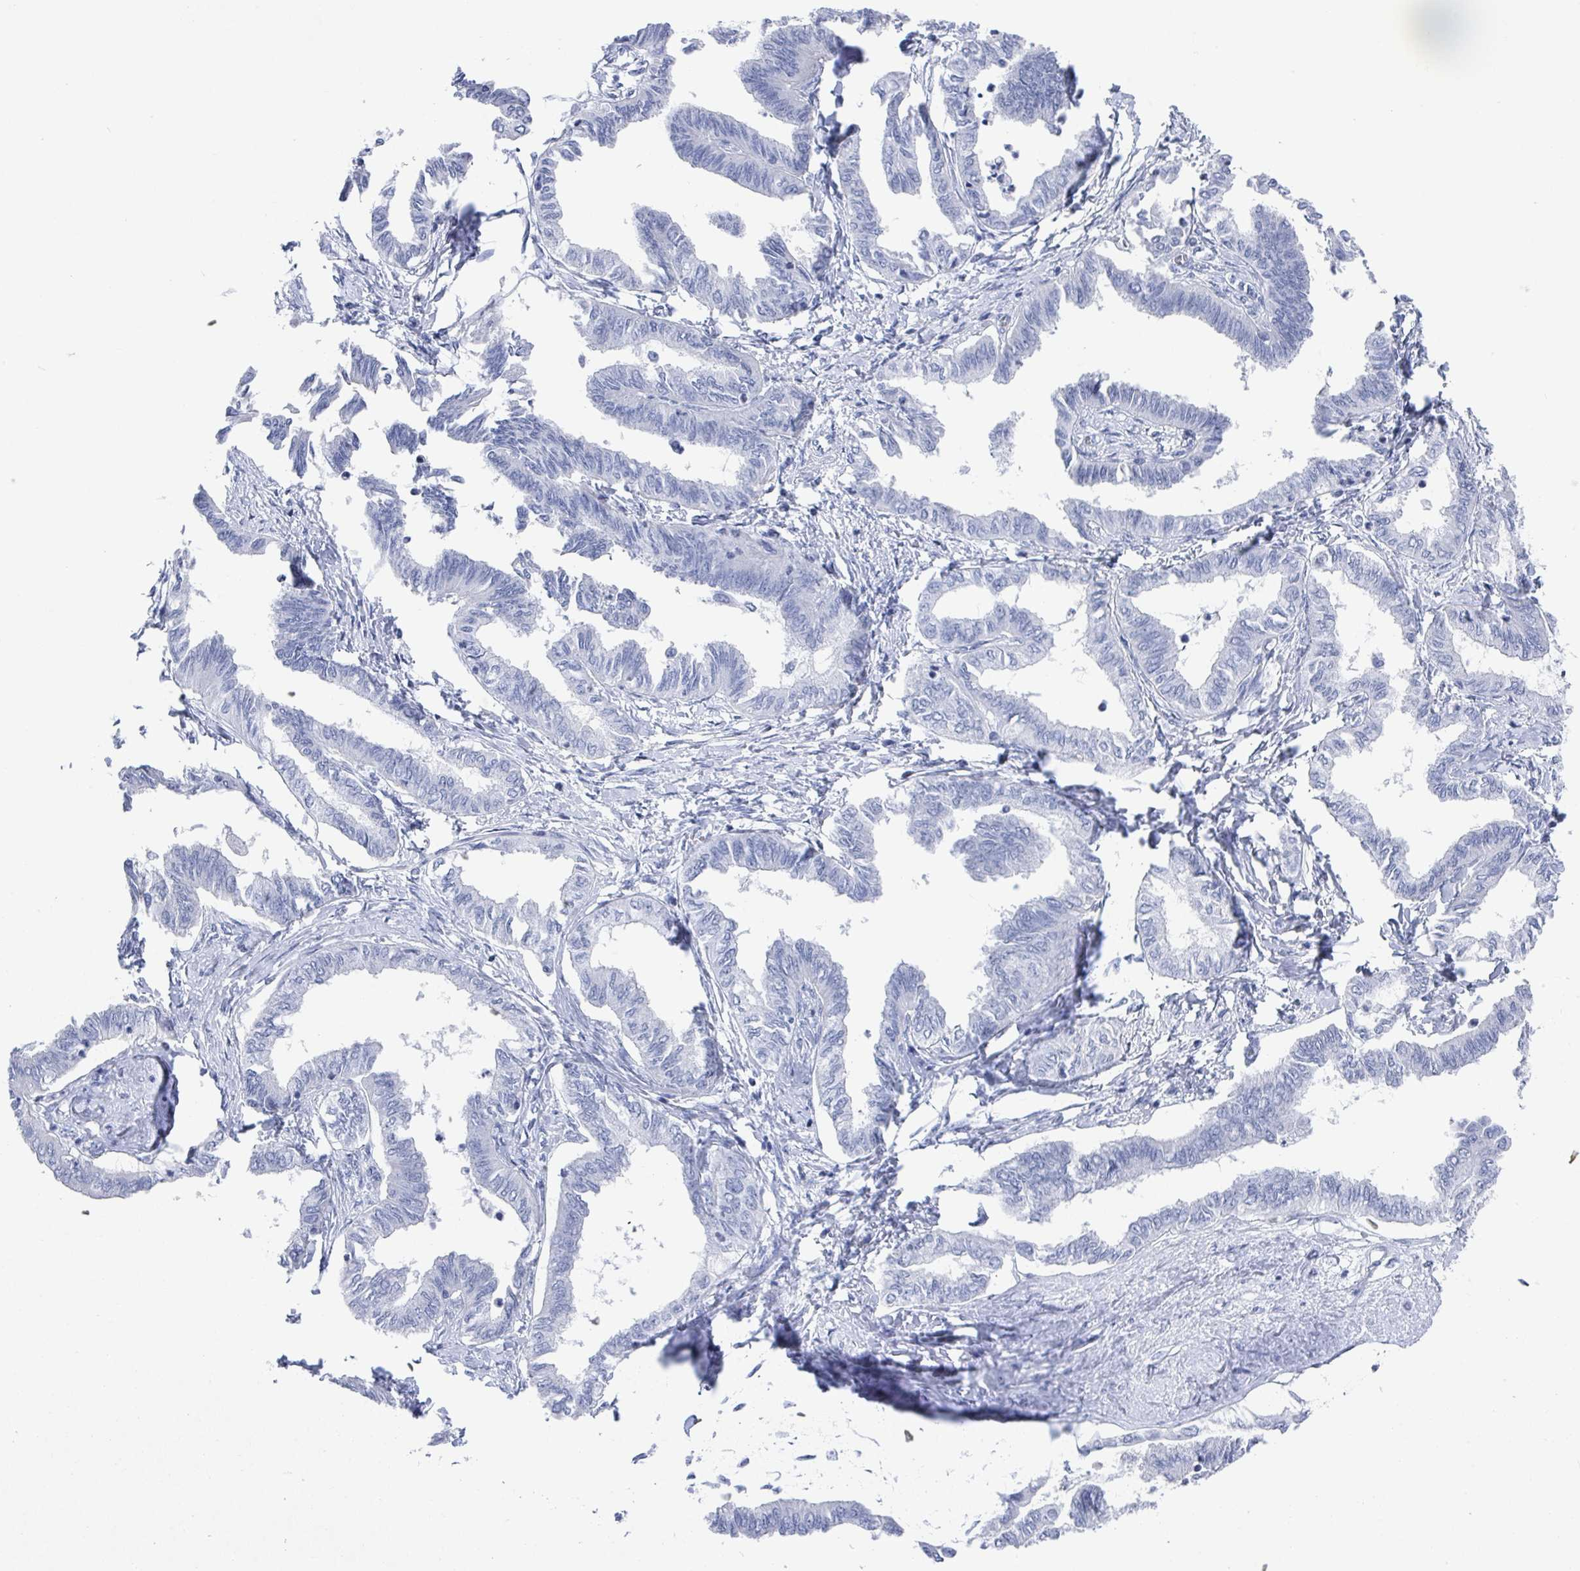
{"staining": {"intensity": "negative", "quantity": "none", "location": "none"}, "tissue": "ovarian cancer", "cell_type": "Tumor cells", "image_type": "cancer", "snomed": [{"axis": "morphology", "description": "Carcinoma, endometroid"}, {"axis": "topography", "description": "Ovary"}], "caption": "IHC of human ovarian cancer (endometroid carcinoma) displays no positivity in tumor cells.", "gene": "CAMKV", "patient": {"sex": "female", "age": 70}}